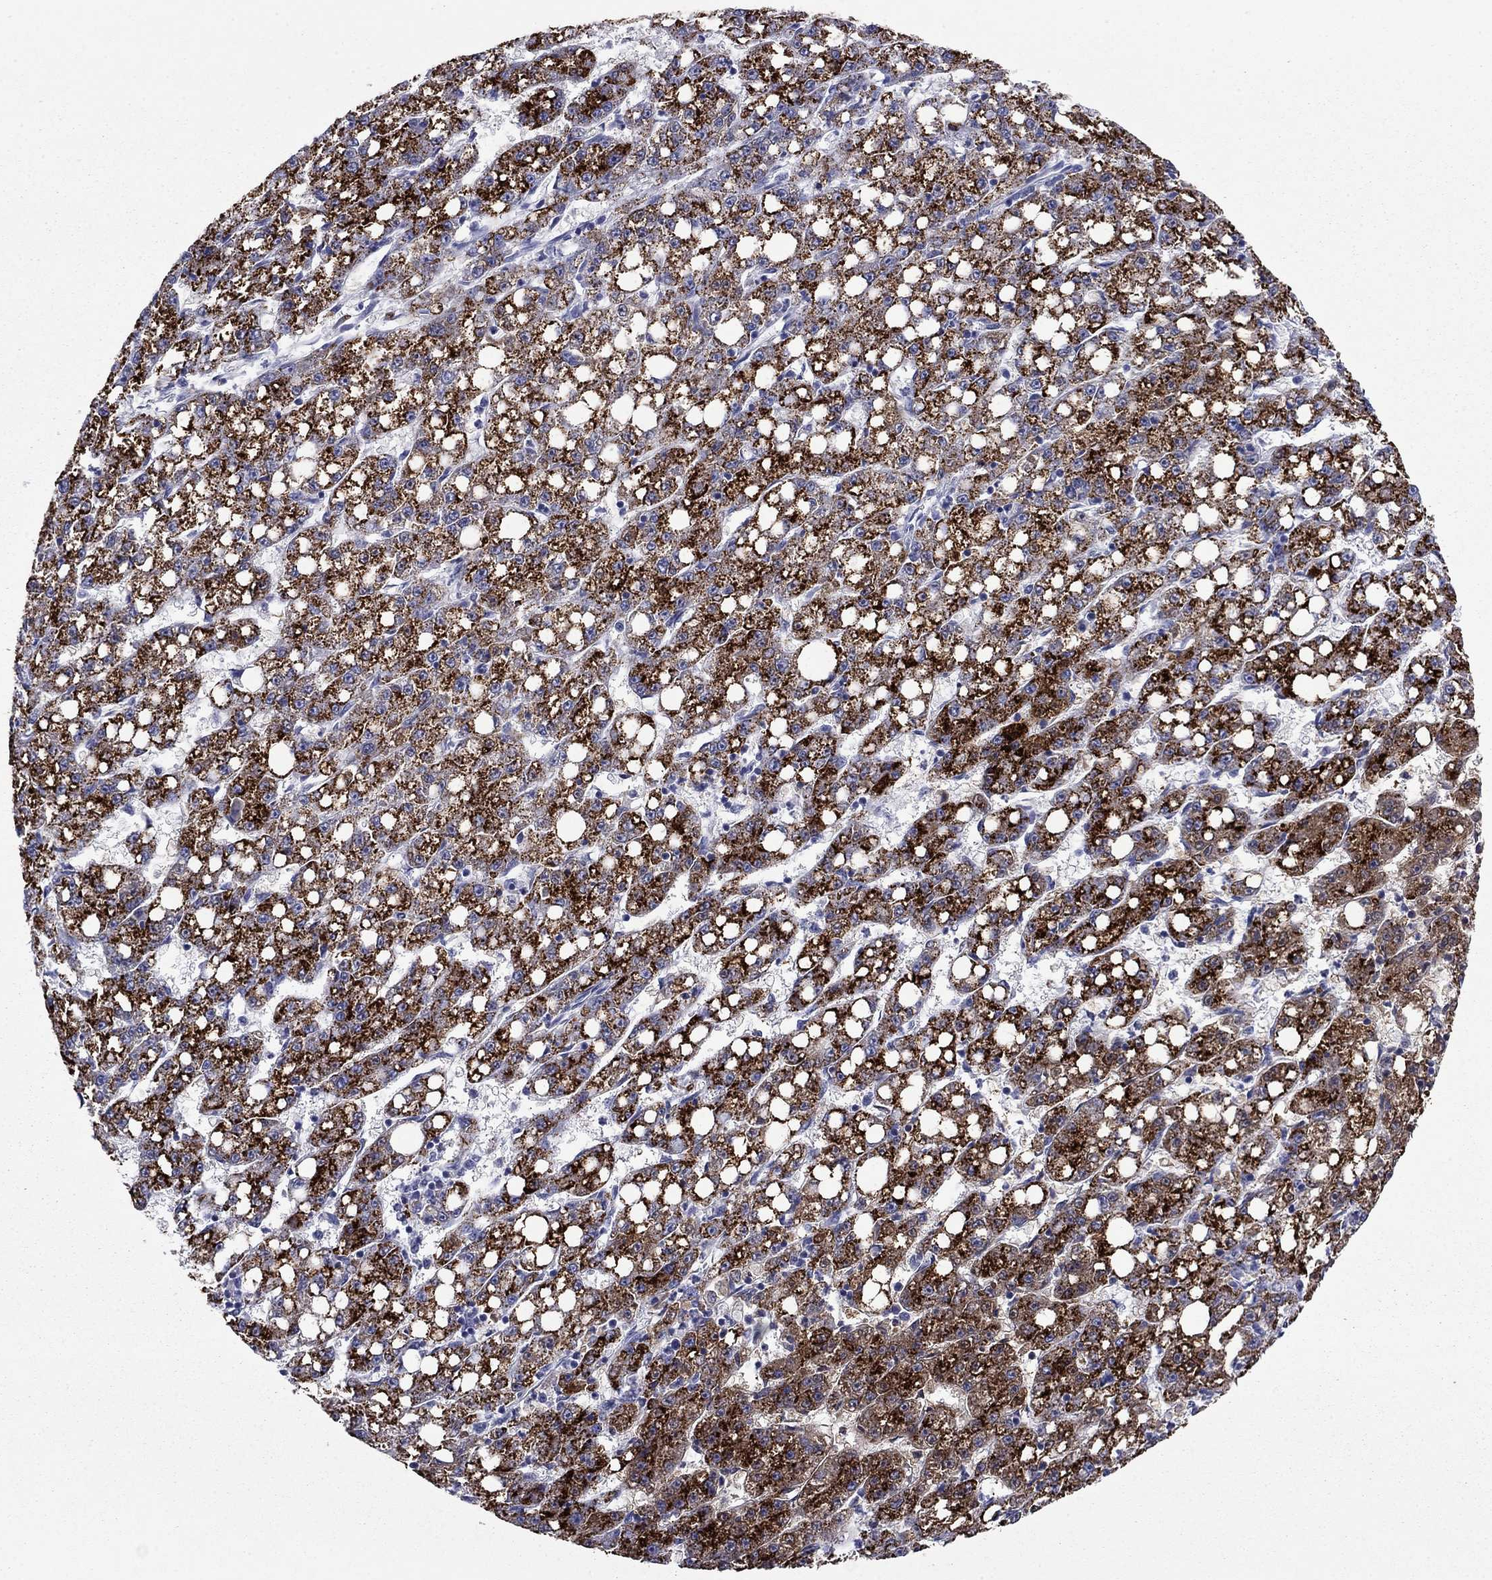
{"staining": {"intensity": "strong", "quantity": ">75%", "location": "cytoplasmic/membranous"}, "tissue": "liver cancer", "cell_type": "Tumor cells", "image_type": "cancer", "snomed": [{"axis": "morphology", "description": "Carcinoma, Hepatocellular, NOS"}, {"axis": "topography", "description": "Liver"}], "caption": "Tumor cells show high levels of strong cytoplasmic/membranous staining in approximately >75% of cells in liver cancer.", "gene": "HAO1", "patient": {"sex": "female", "age": 65}}